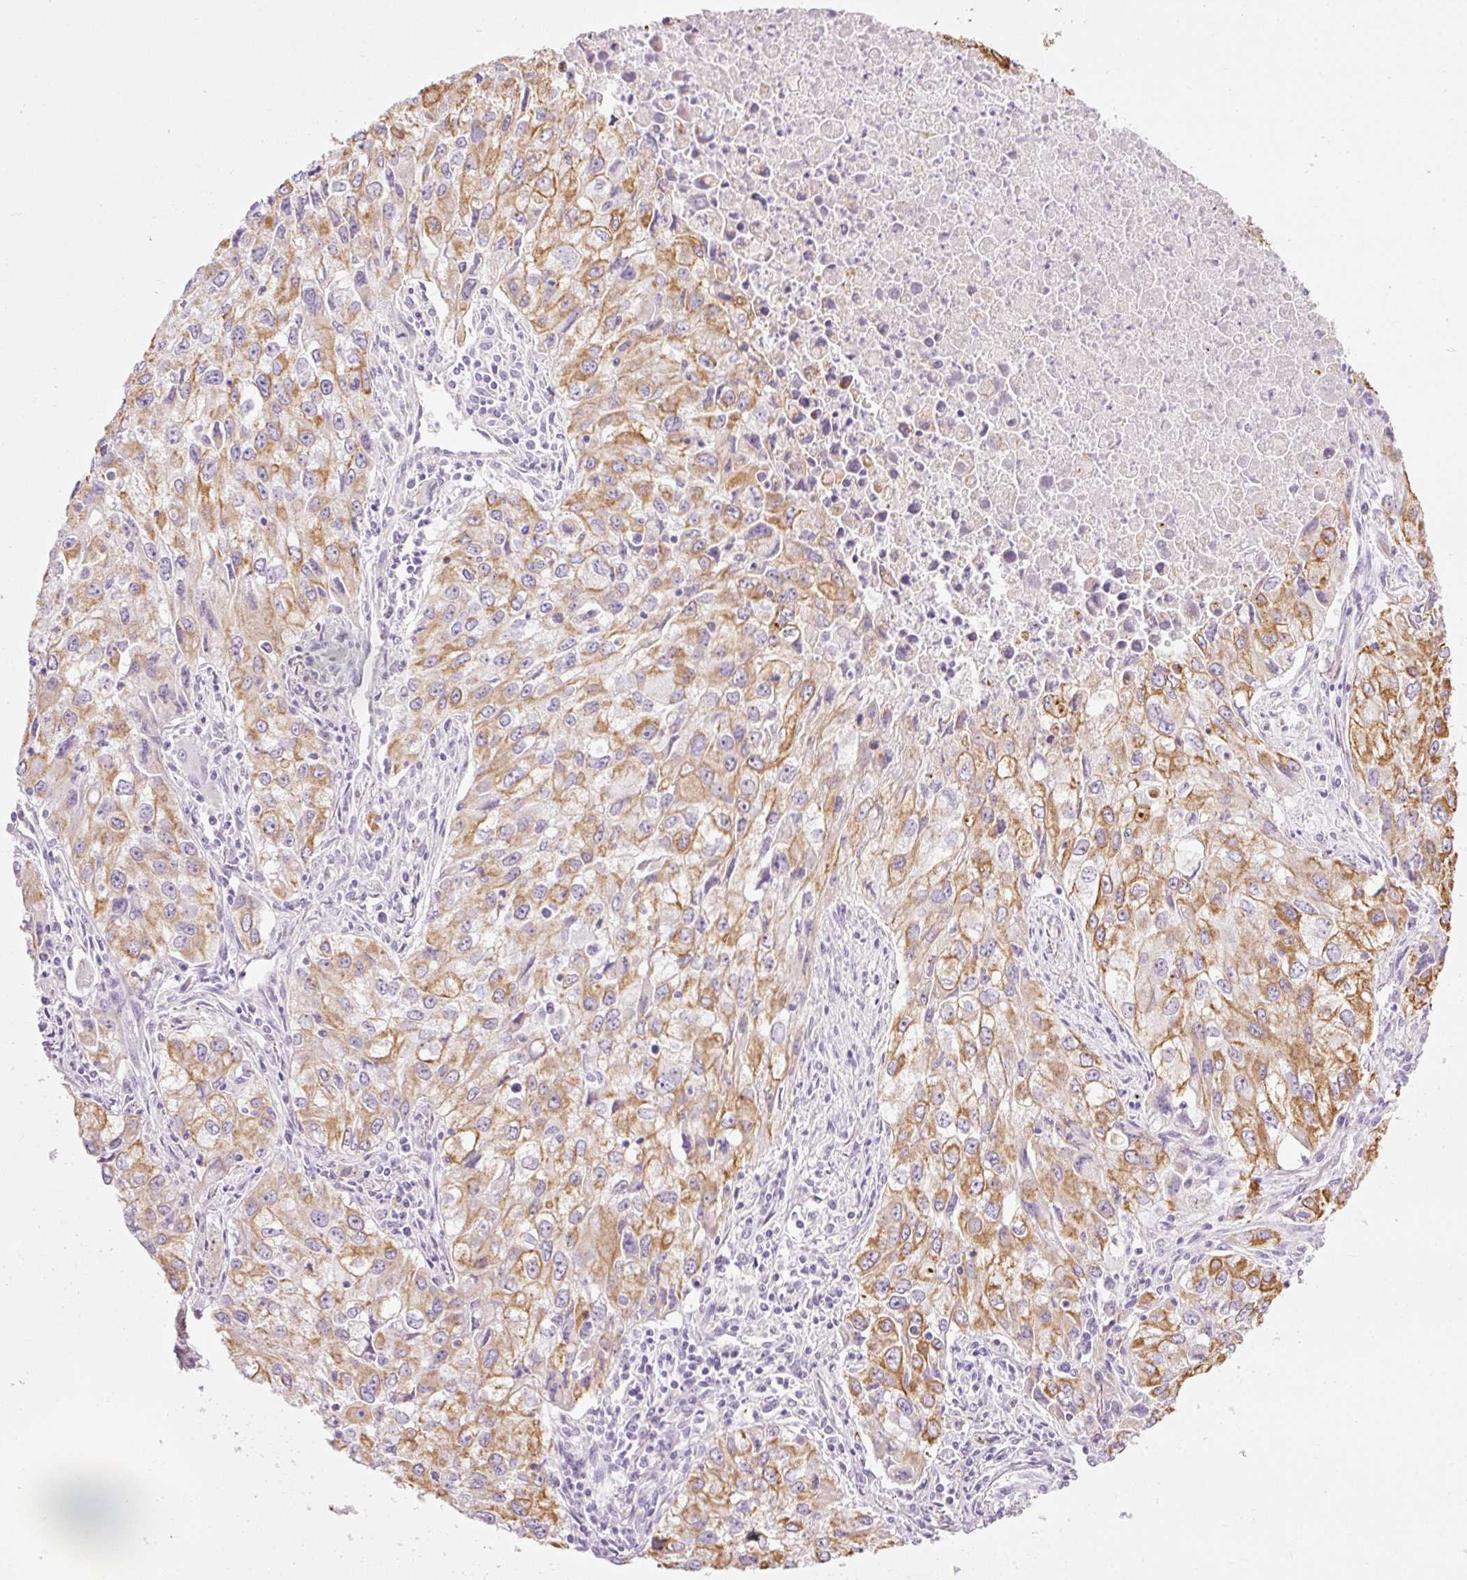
{"staining": {"intensity": "moderate", "quantity": ">75%", "location": "cytoplasmic/membranous"}, "tissue": "lung cancer", "cell_type": "Tumor cells", "image_type": "cancer", "snomed": [{"axis": "morphology", "description": "Adenocarcinoma, NOS"}, {"axis": "morphology", "description": "Adenocarcinoma, metastatic, NOS"}, {"axis": "topography", "description": "Lymph node"}, {"axis": "topography", "description": "Lung"}], "caption": "An immunohistochemistry (IHC) micrograph of tumor tissue is shown. Protein staining in brown shows moderate cytoplasmic/membranous positivity in lung metastatic adenocarcinoma within tumor cells.", "gene": "CARD16", "patient": {"sex": "female", "age": 42}}